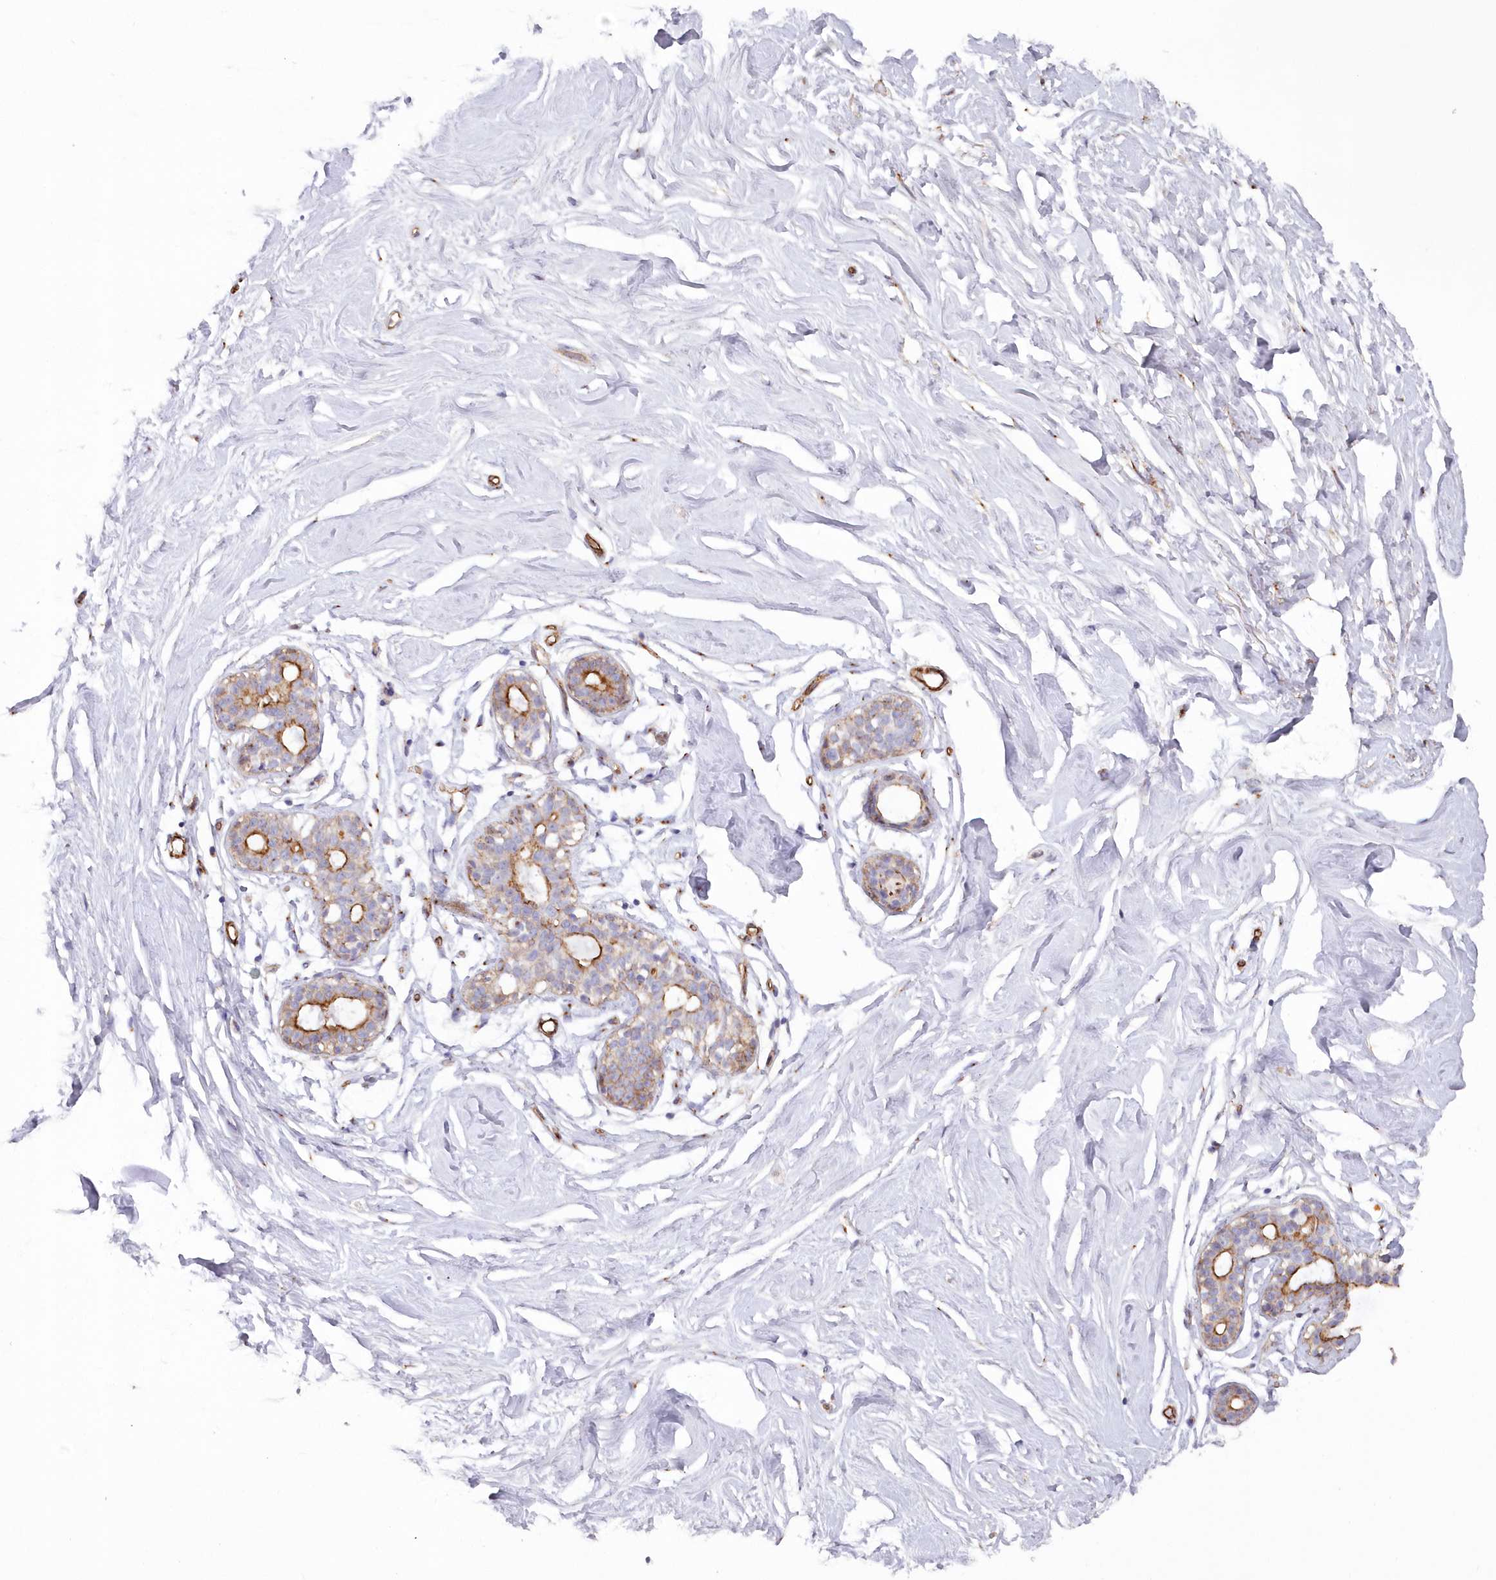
{"staining": {"intensity": "negative", "quantity": "none", "location": "none"}, "tissue": "breast", "cell_type": "Adipocytes", "image_type": "normal", "snomed": [{"axis": "morphology", "description": "Normal tissue, NOS"}, {"axis": "morphology", "description": "Adenoma, NOS"}, {"axis": "topography", "description": "Breast"}], "caption": "DAB immunohistochemical staining of normal human breast reveals no significant positivity in adipocytes. (Immunohistochemistry, brightfield microscopy, high magnification).", "gene": "RAB11FIP5", "patient": {"sex": "female", "age": 23}}